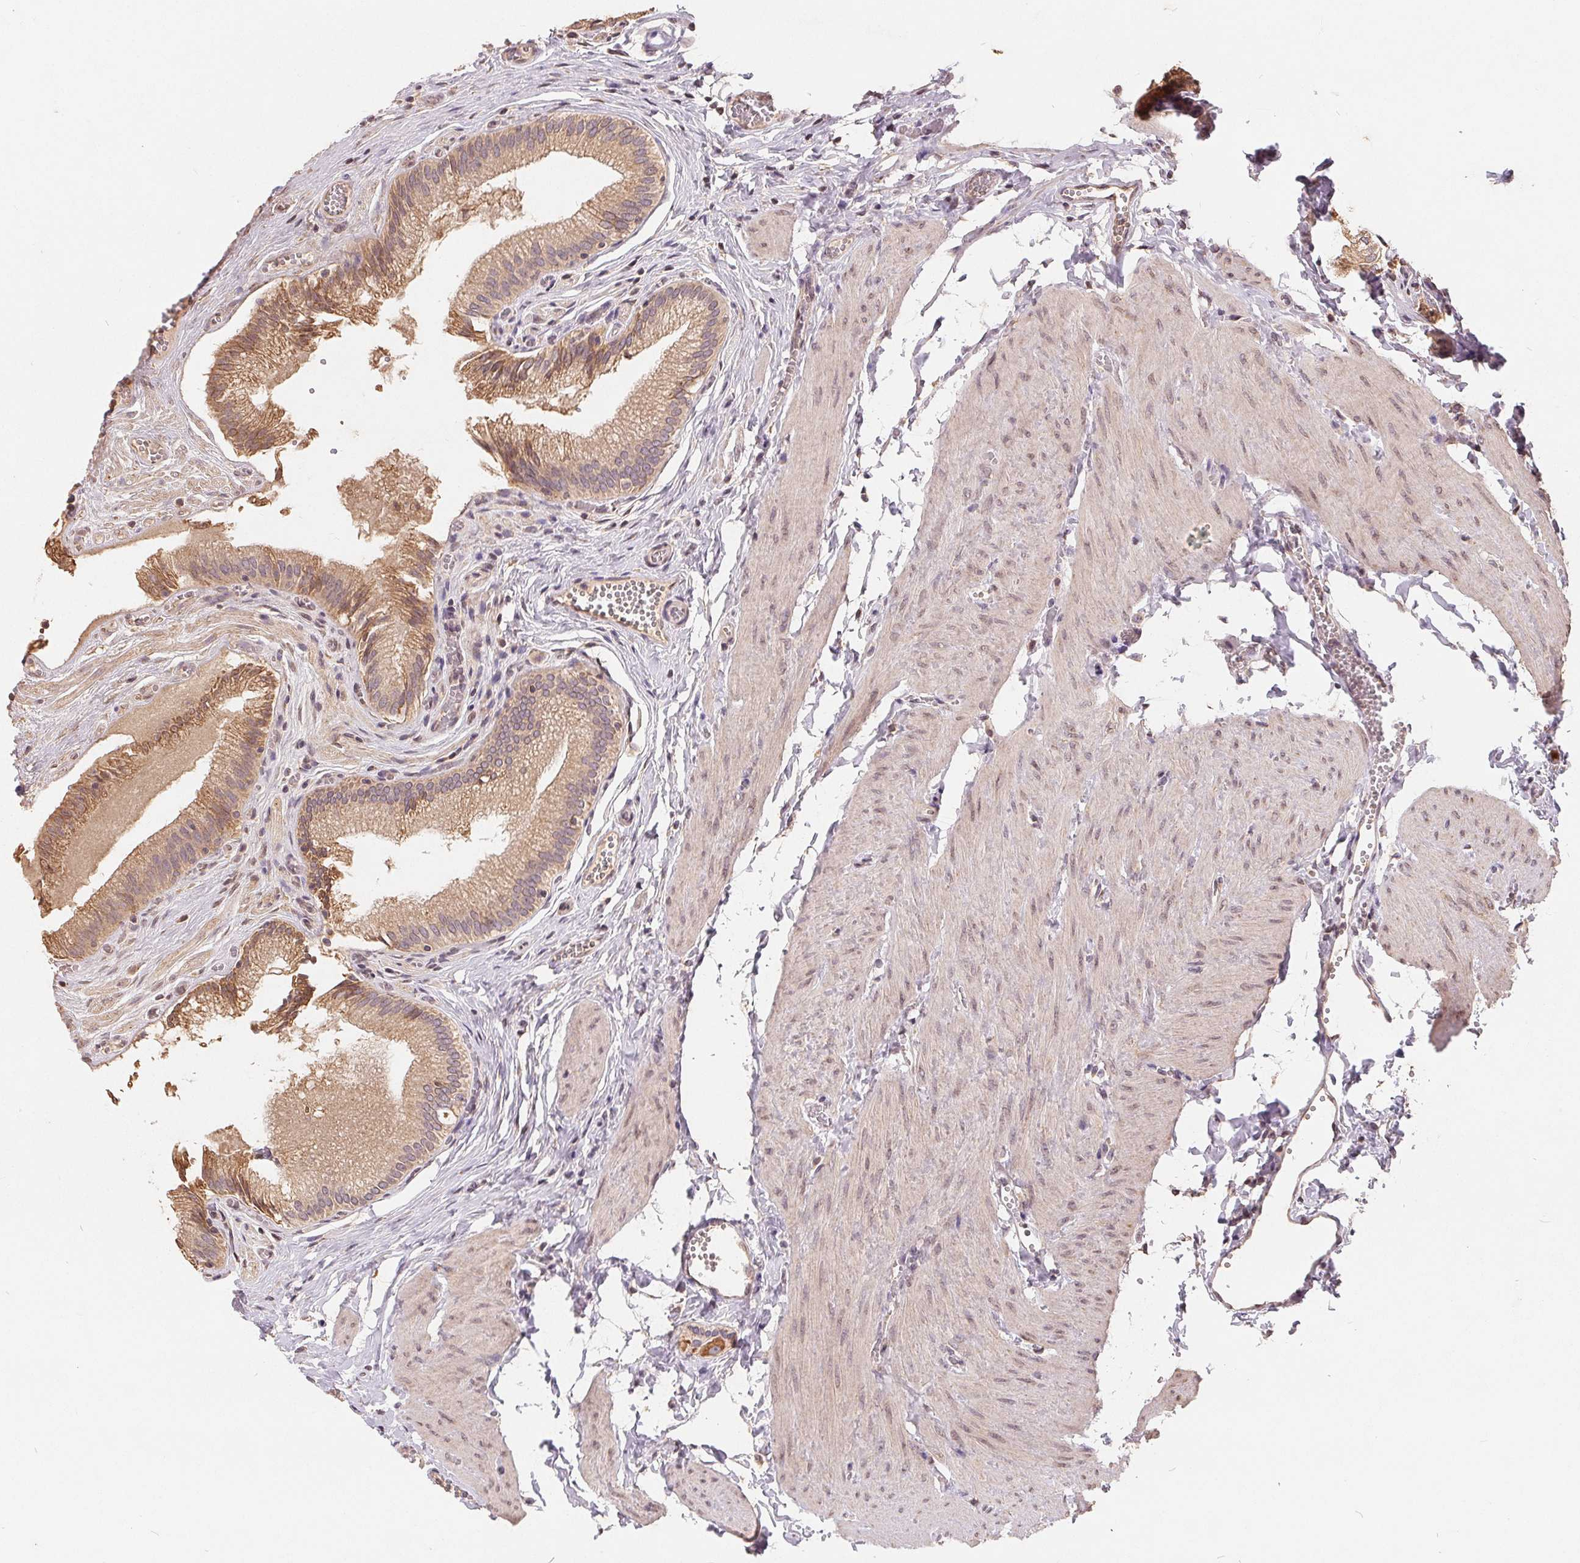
{"staining": {"intensity": "weak", "quantity": ">75%", "location": "cytoplasmic/membranous"}, "tissue": "gallbladder", "cell_type": "Glandular cells", "image_type": "normal", "snomed": [{"axis": "morphology", "description": "Normal tissue, NOS"}, {"axis": "topography", "description": "Gallbladder"}, {"axis": "topography", "description": "Peripheral nerve tissue"}], "caption": "This is a micrograph of IHC staining of benign gallbladder, which shows weak positivity in the cytoplasmic/membranous of glandular cells.", "gene": "CDIPT", "patient": {"sex": "male", "age": 17}}